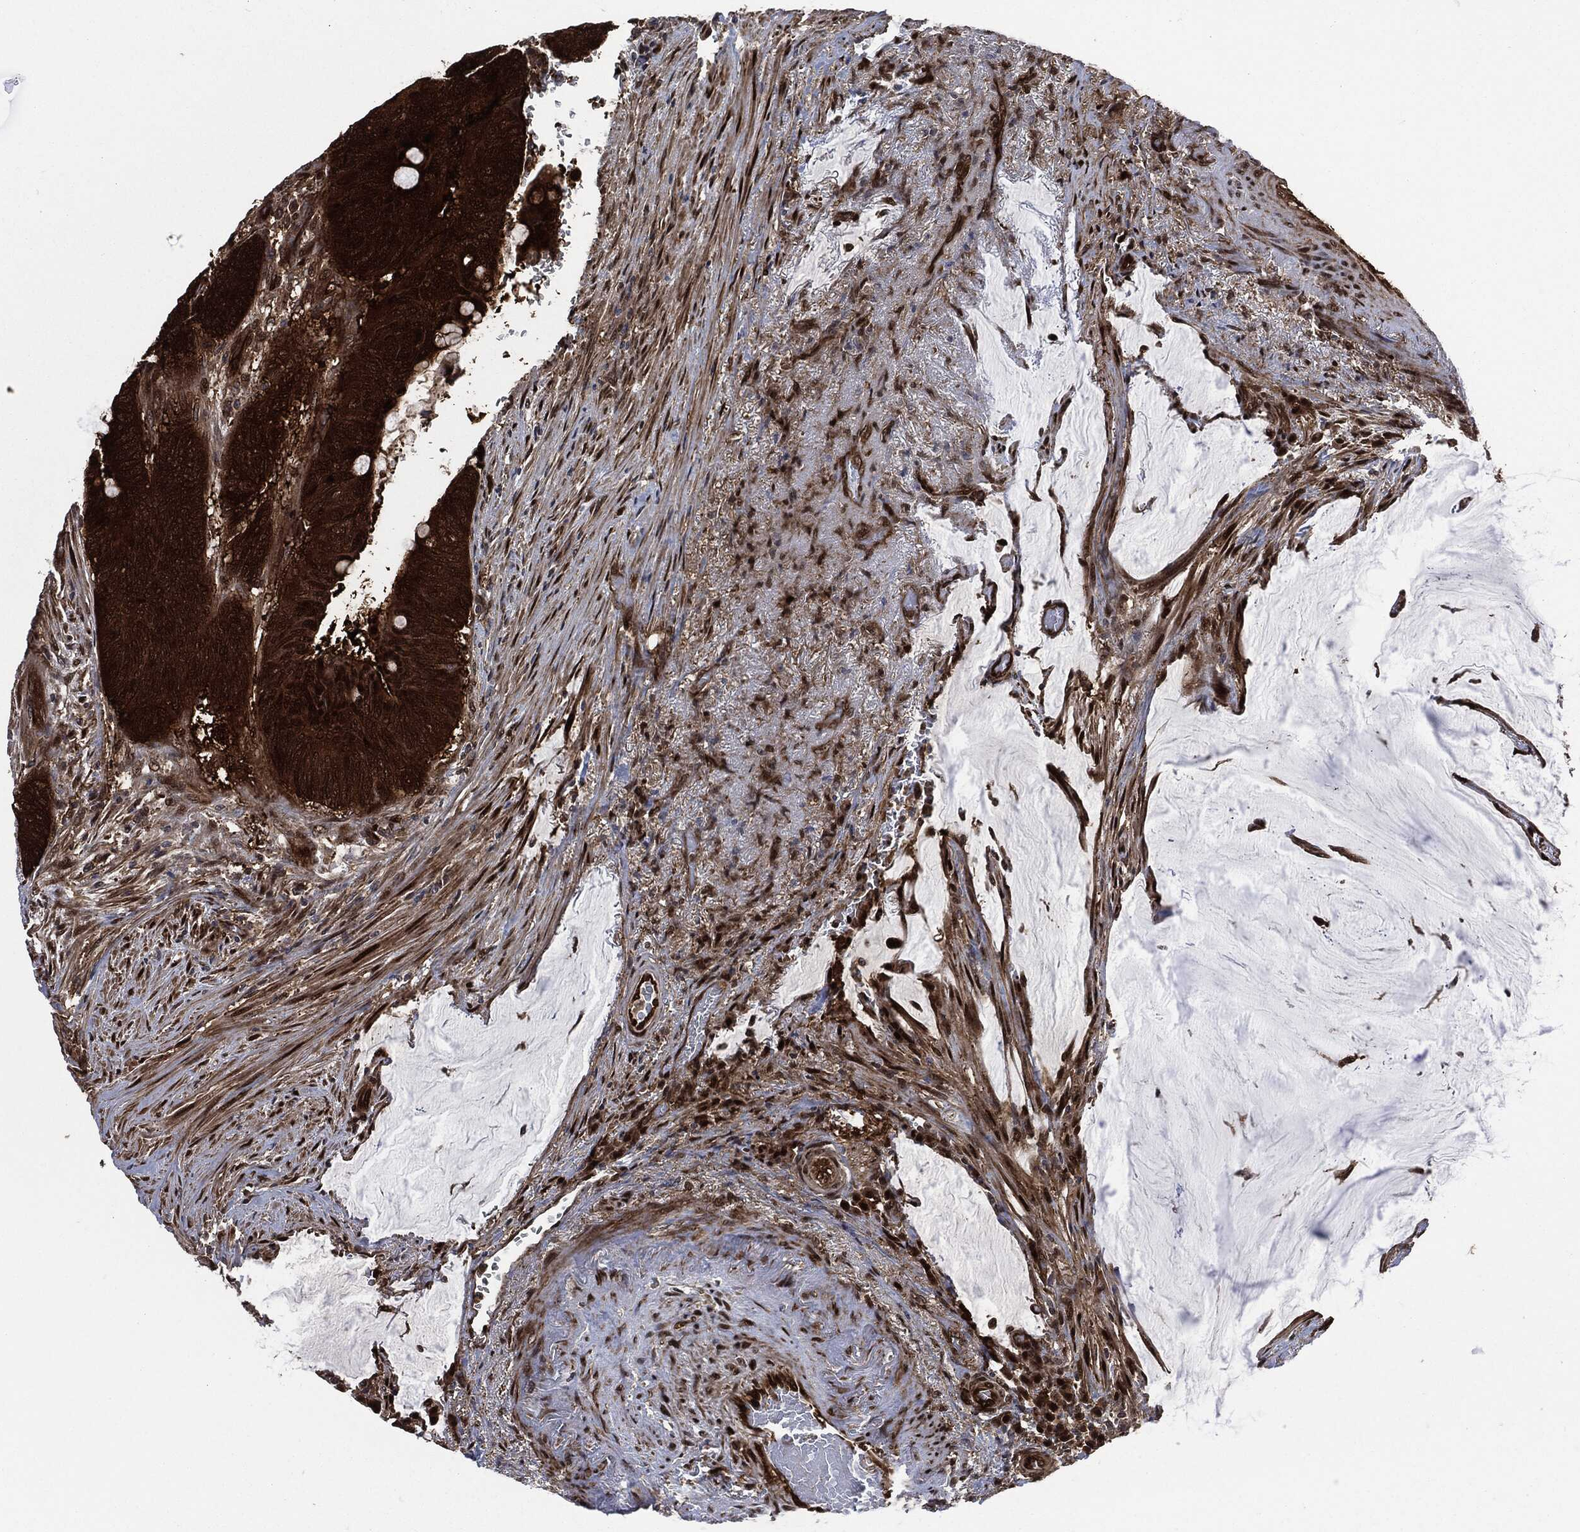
{"staining": {"intensity": "strong", "quantity": ">75%", "location": "cytoplasmic/membranous,nuclear"}, "tissue": "colorectal cancer", "cell_type": "Tumor cells", "image_type": "cancer", "snomed": [{"axis": "morphology", "description": "Normal tissue, NOS"}, {"axis": "morphology", "description": "Adenocarcinoma, NOS"}, {"axis": "topography", "description": "Rectum"}], "caption": "Human adenocarcinoma (colorectal) stained with a brown dye exhibits strong cytoplasmic/membranous and nuclear positive positivity in about >75% of tumor cells.", "gene": "DCTN1", "patient": {"sex": "male", "age": 92}}